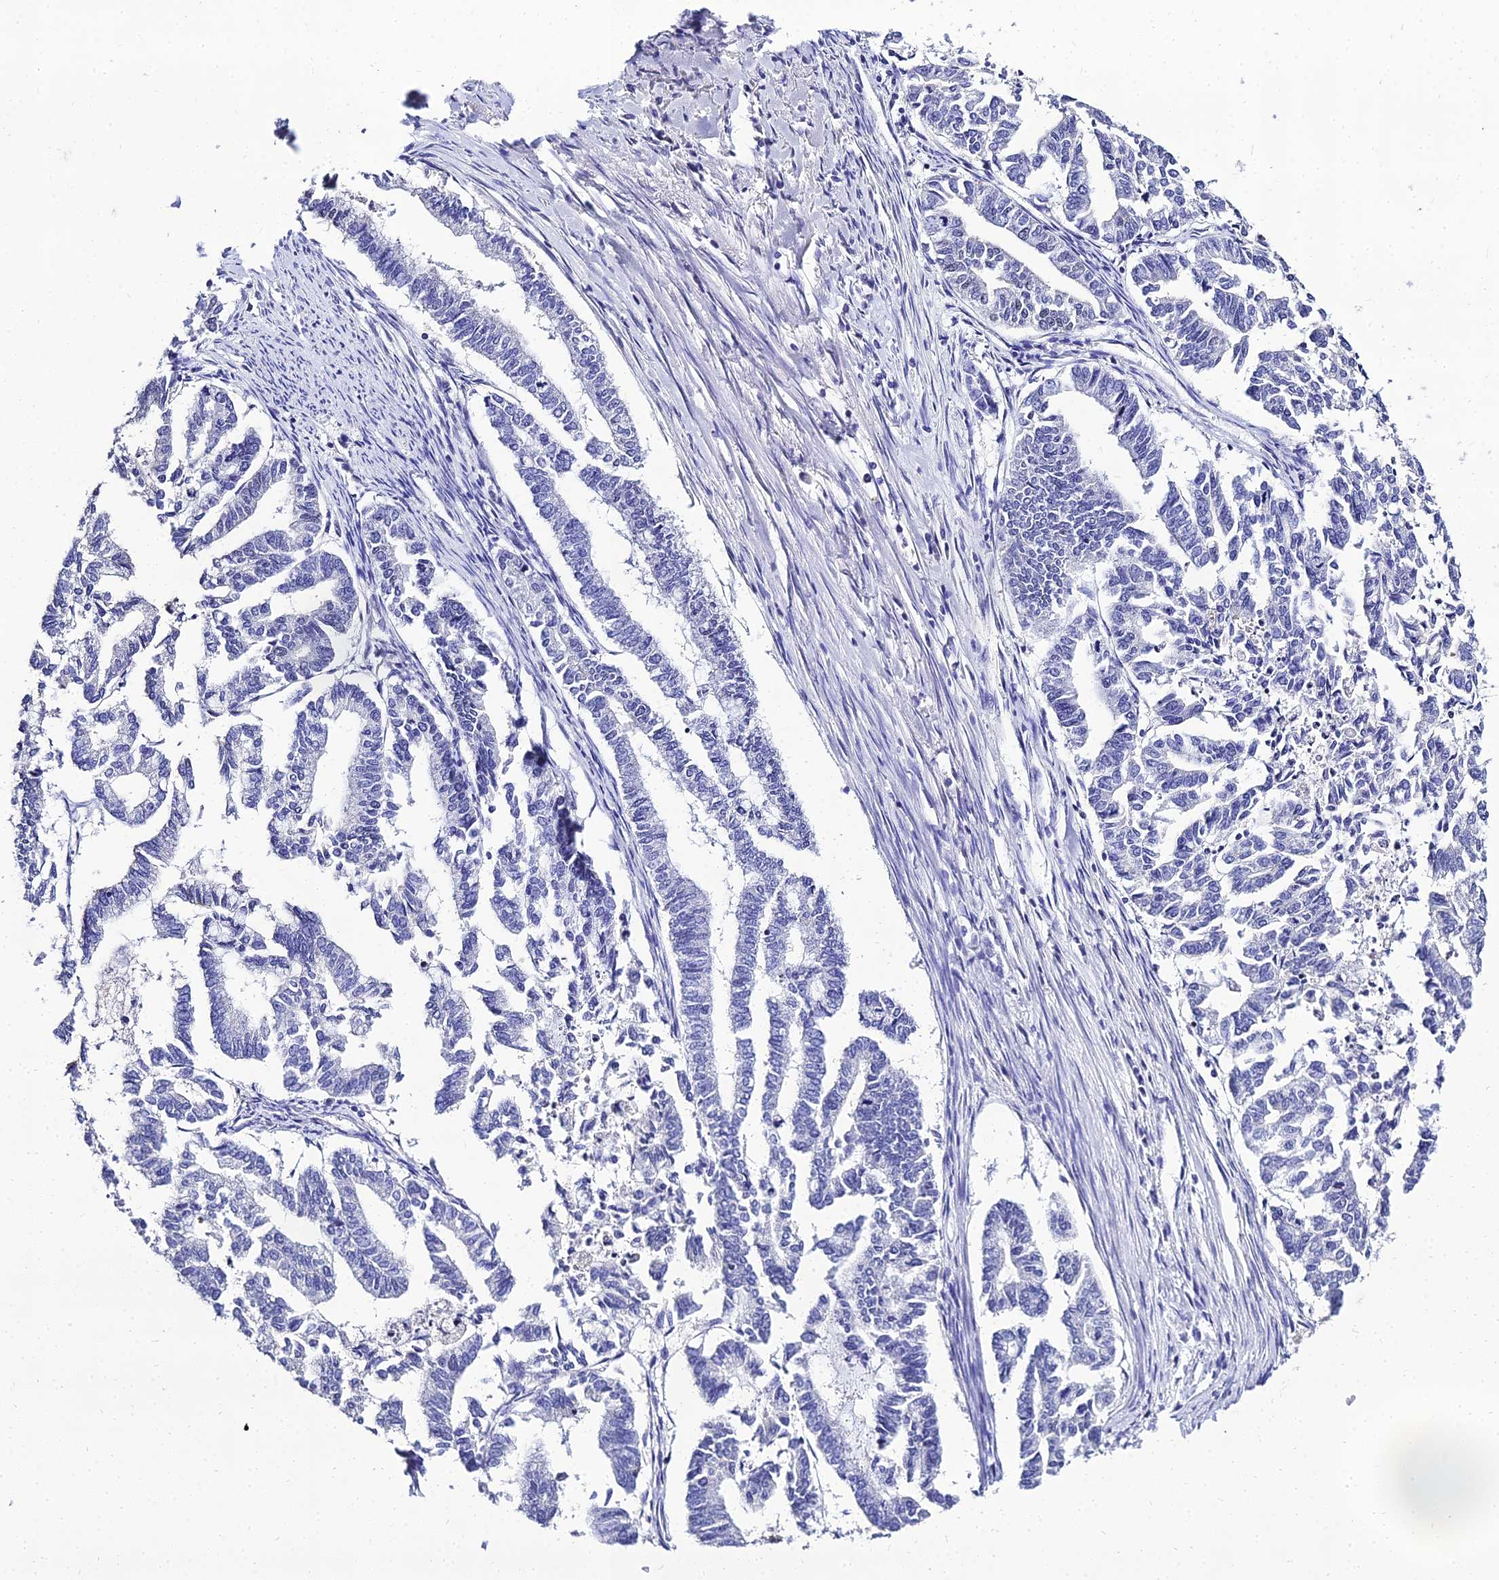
{"staining": {"intensity": "negative", "quantity": "none", "location": "none"}, "tissue": "endometrial cancer", "cell_type": "Tumor cells", "image_type": "cancer", "snomed": [{"axis": "morphology", "description": "Adenocarcinoma, NOS"}, {"axis": "topography", "description": "Endometrium"}], "caption": "Immunohistochemistry (IHC) histopathology image of endometrial cancer (adenocarcinoma) stained for a protein (brown), which demonstrates no positivity in tumor cells. (DAB immunohistochemistry with hematoxylin counter stain).", "gene": "PPP4R2", "patient": {"sex": "female", "age": 79}}